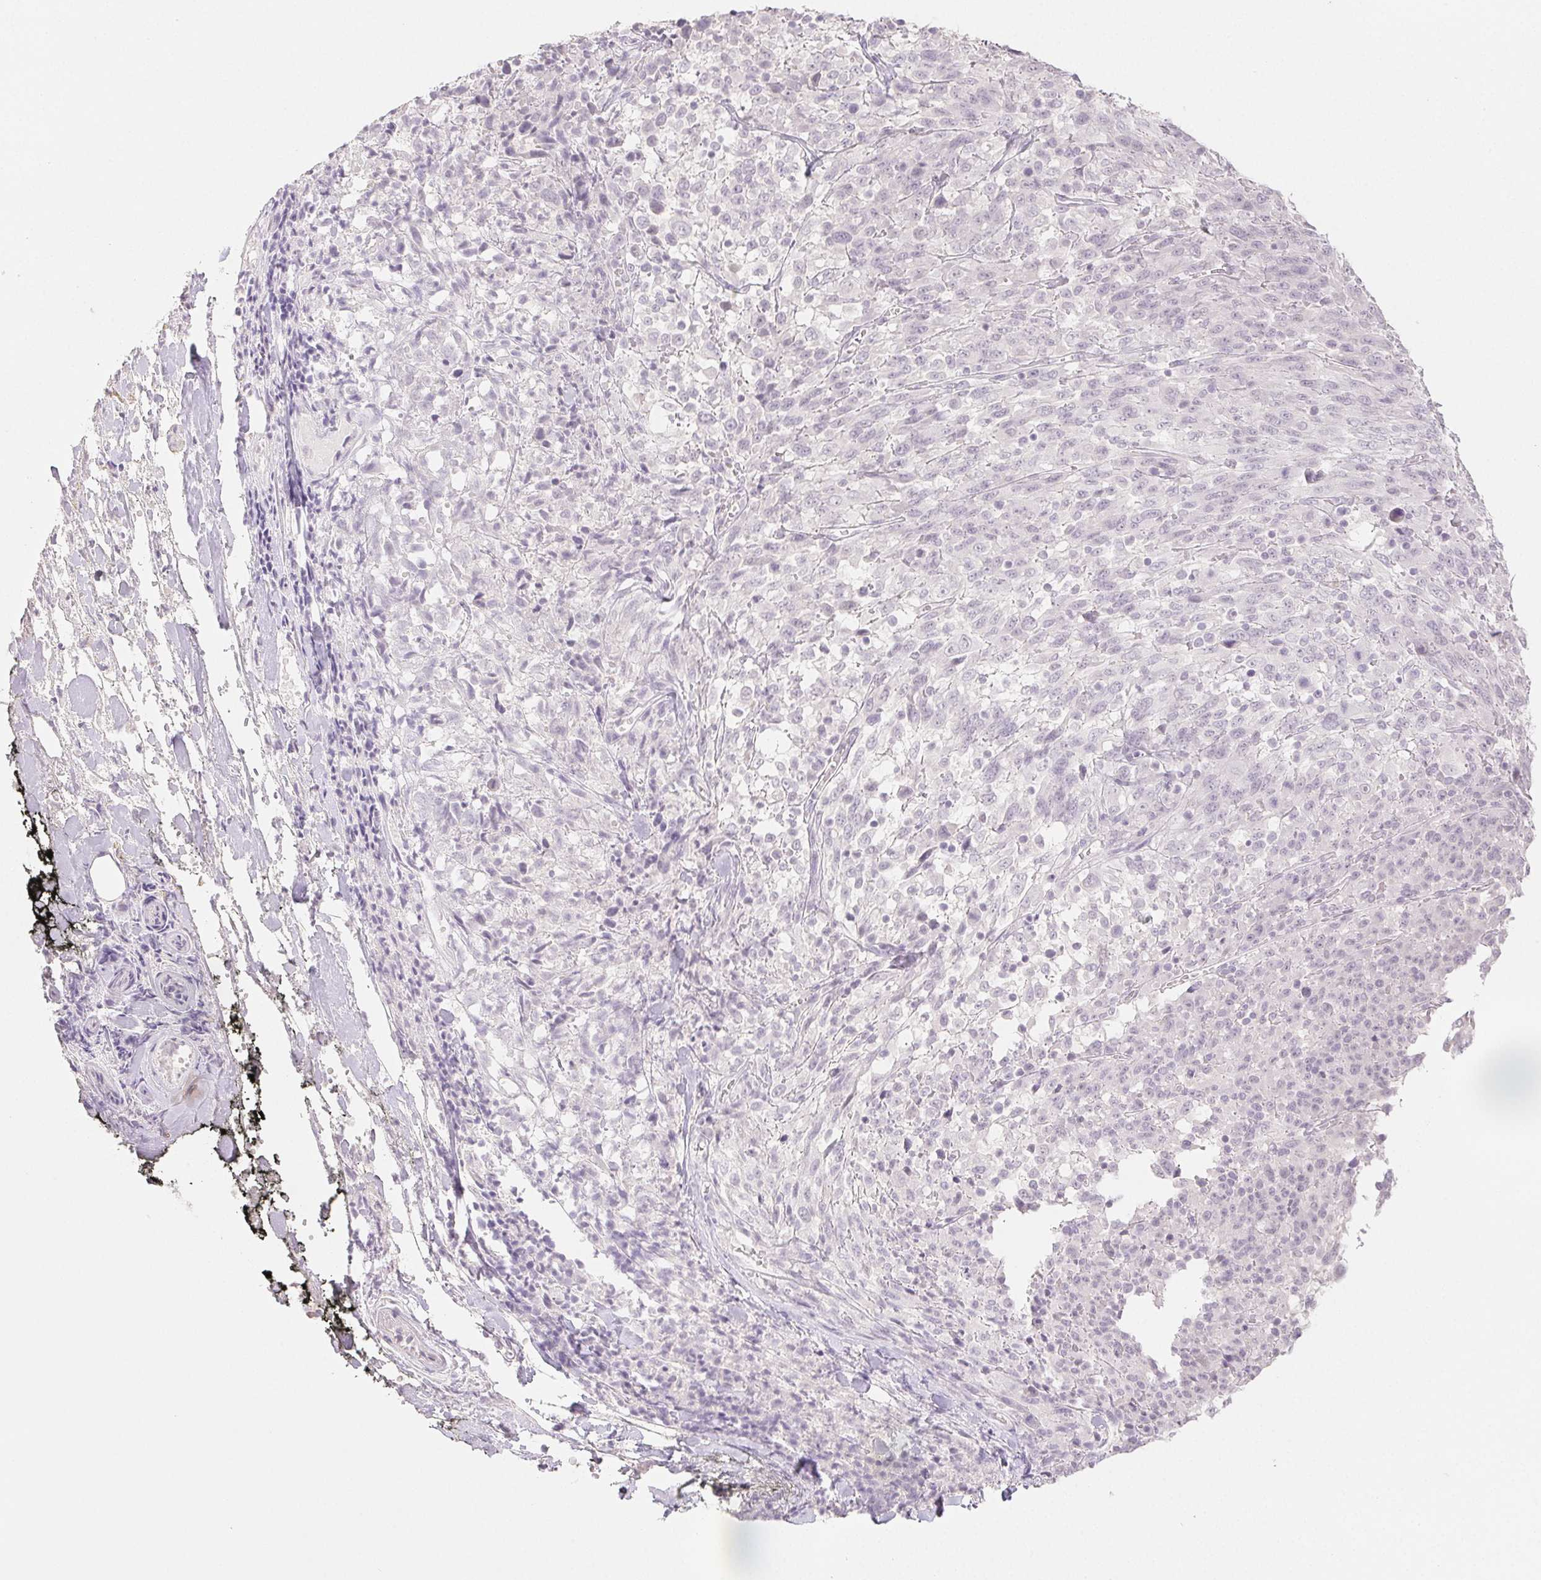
{"staining": {"intensity": "negative", "quantity": "none", "location": "none"}, "tissue": "melanoma", "cell_type": "Tumor cells", "image_type": "cancer", "snomed": [{"axis": "morphology", "description": "Malignant melanoma, NOS"}, {"axis": "topography", "description": "Skin"}], "caption": "Immunohistochemistry image of neoplastic tissue: human malignant melanoma stained with DAB shows no significant protein expression in tumor cells.", "gene": "PI3", "patient": {"sex": "female", "age": 91}}